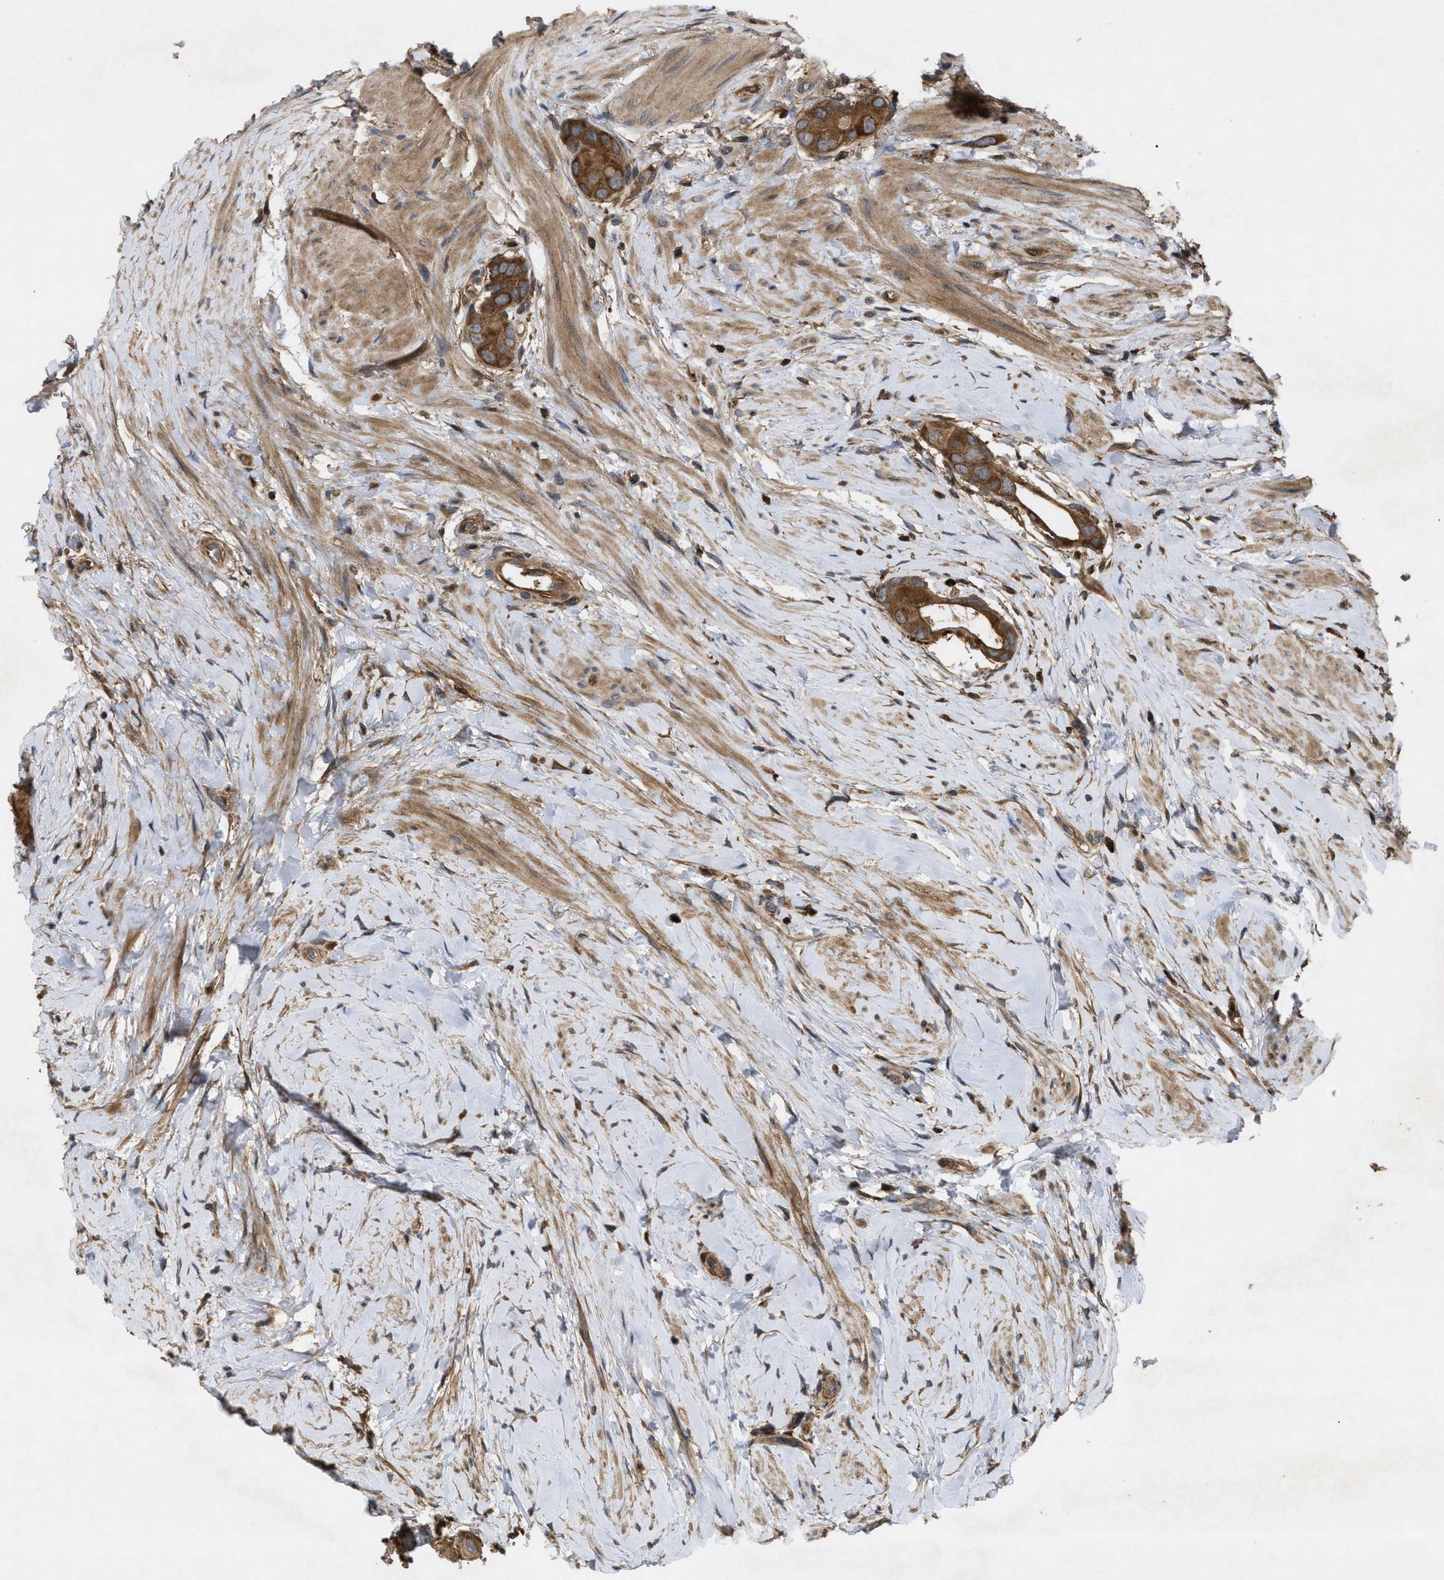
{"staining": {"intensity": "moderate", "quantity": ">75%", "location": "cytoplasmic/membranous"}, "tissue": "colorectal cancer", "cell_type": "Tumor cells", "image_type": "cancer", "snomed": [{"axis": "morphology", "description": "Adenocarcinoma, NOS"}, {"axis": "topography", "description": "Rectum"}], "caption": "Protein expression analysis of human colorectal cancer reveals moderate cytoplasmic/membranous staining in approximately >75% of tumor cells. (IHC, brightfield microscopy, high magnification).", "gene": "RAB2A", "patient": {"sex": "male", "age": 51}}